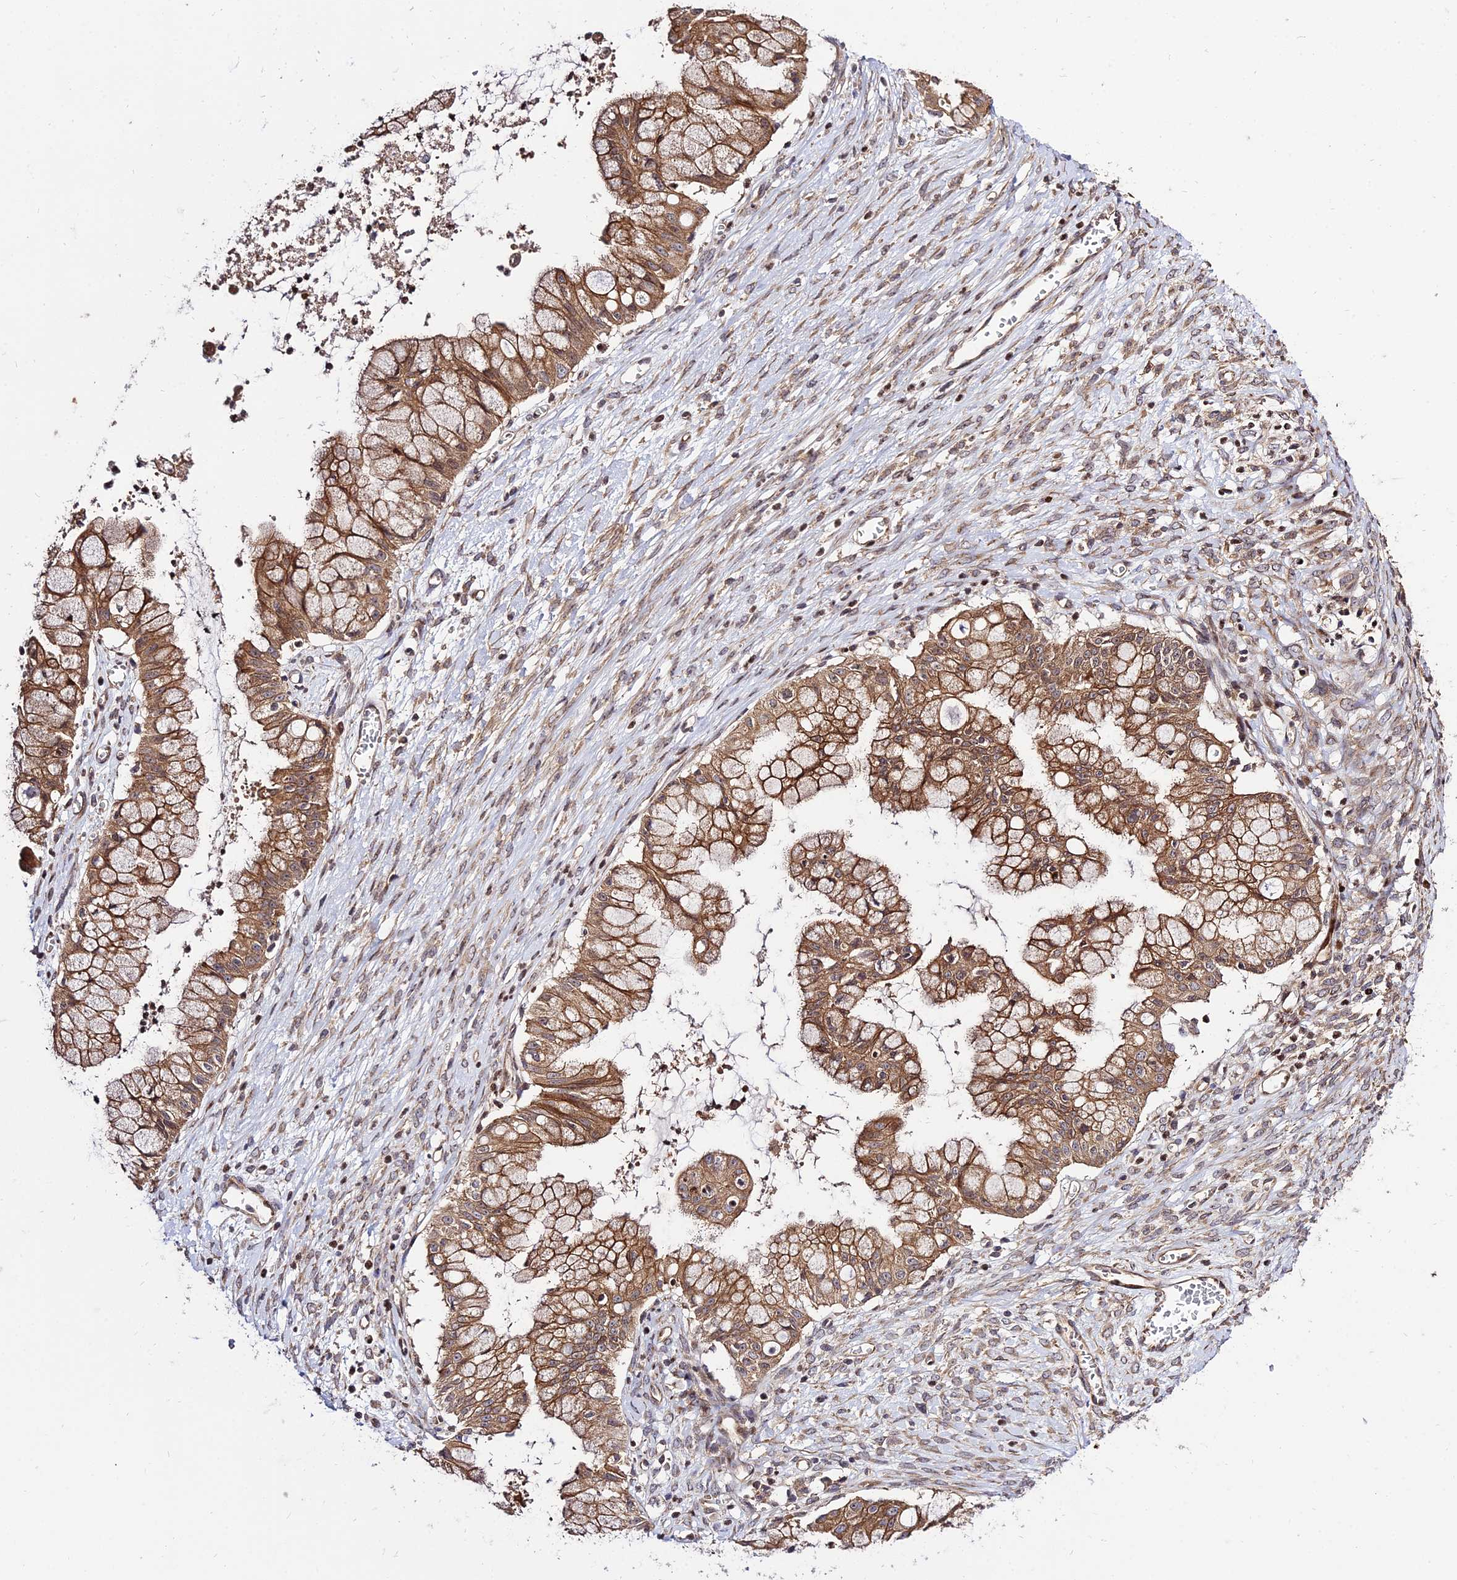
{"staining": {"intensity": "moderate", "quantity": ">75%", "location": "cytoplasmic/membranous"}, "tissue": "ovarian cancer", "cell_type": "Tumor cells", "image_type": "cancer", "snomed": [{"axis": "morphology", "description": "Cystadenocarcinoma, mucinous, NOS"}, {"axis": "topography", "description": "Ovary"}], "caption": "This image shows IHC staining of human ovarian mucinous cystadenocarcinoma, with medium moderate cytoplasmic/membranous positivity in approximately >75% of tumor cells.", "gene": "SMG6", "patient": {"sex": "female", "age": 70}}